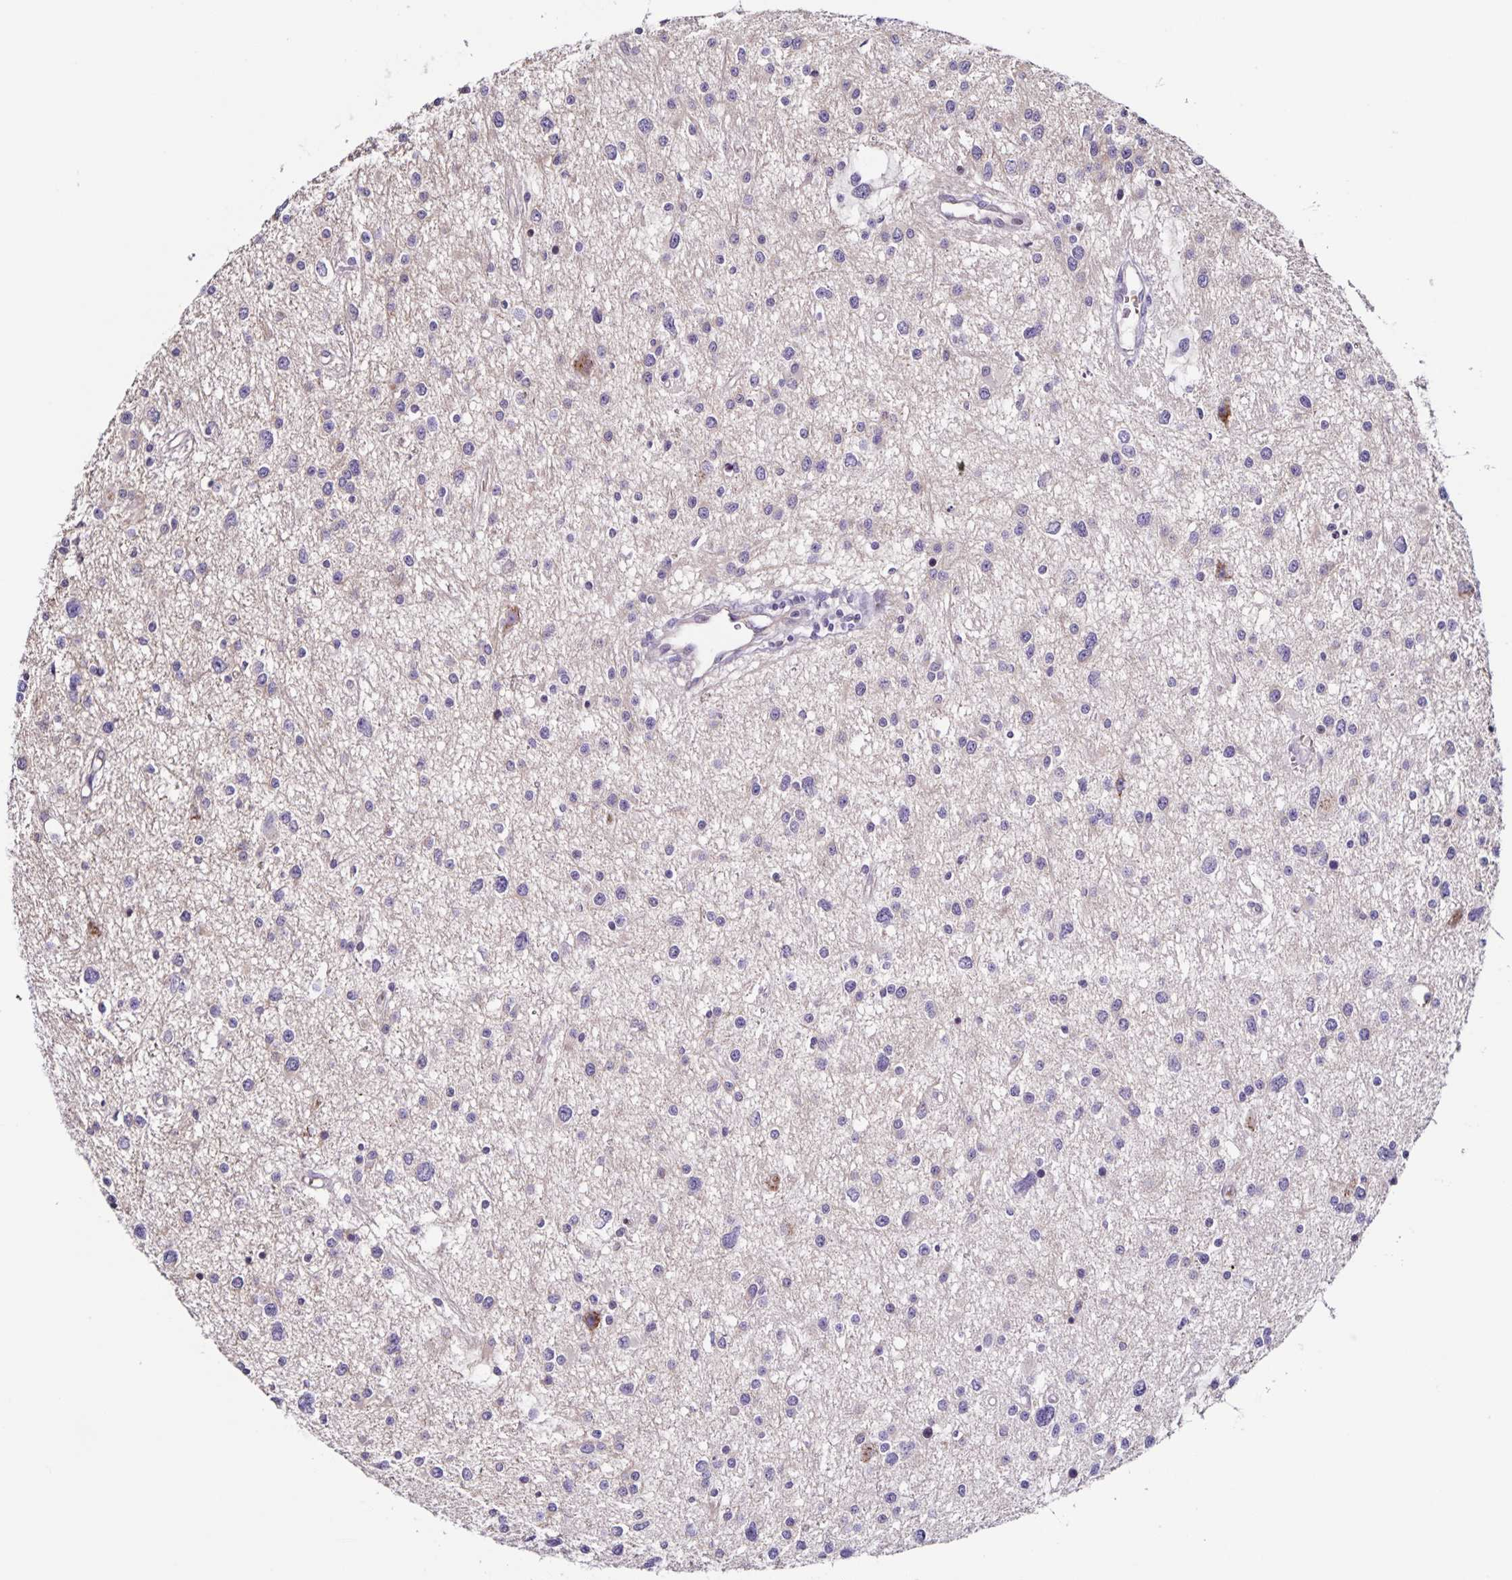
{"staining": {"intensity": "negative", "quantity": "none", "location": "none"}, "tissue": "glioma", "cell_type": "Tumor cells", "image_type": "cancer", "snomed": [{"axis": "morphology", "description": "Glioma, malignant, High grade"}, {"axis": "topography", "description": "Brain"}], "caption": "High magnification brightfield microscopy of malignant glioma (high-grade) stained with DAB (3,3'-diaminobenzidine) (brown) and counterstained with hematoxylin (blue): tumor cells show no significant staining. (Stains: DAB immunohistochemistry with hematoxylin counter stain, Microscopy: brightfield microscopy at high magnification).", "gene": "RNFT2", "patient": {"sex": "male", "age": 54}}